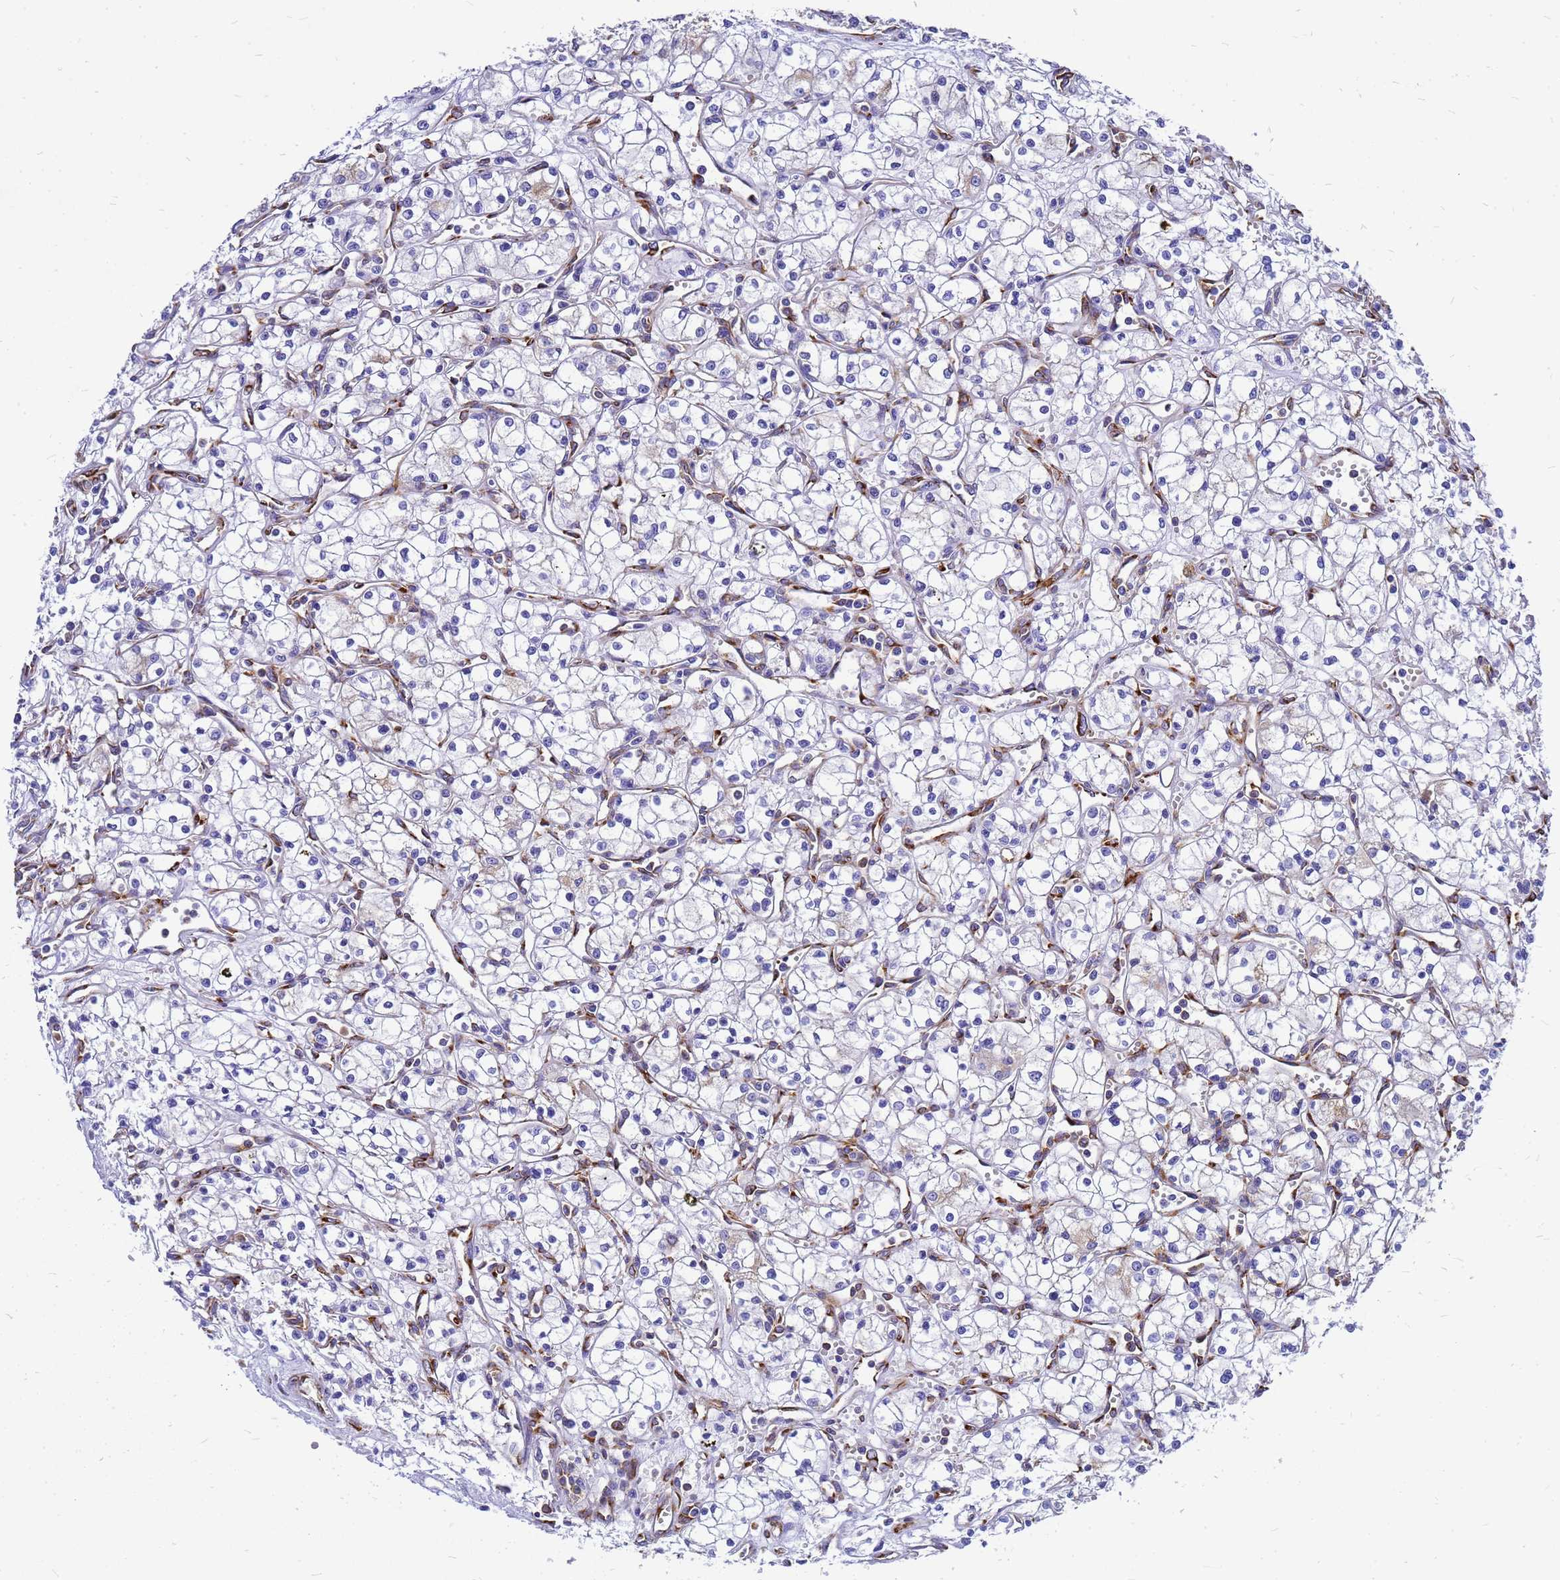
{"staining": {"intensity": "negative", "quantity": "none", "location": "none"}, "tissue": "renal cancer", "cell_type": "Tumor cells", "image_type": "cancer", "snomed": [{"axis": "morphology", "description": "Adenocarcinoma, NOS"}, {"axis": "topography", "description": "Kidney"}], "caption": "Immunohistochemical staining of renal cancer (adenocarcinoma) reveals no significant staining in tumor cells. (DAB IHC, high magnification).", "gene": "EEF1D", "patient": {"sex": "male", "age": 59}}